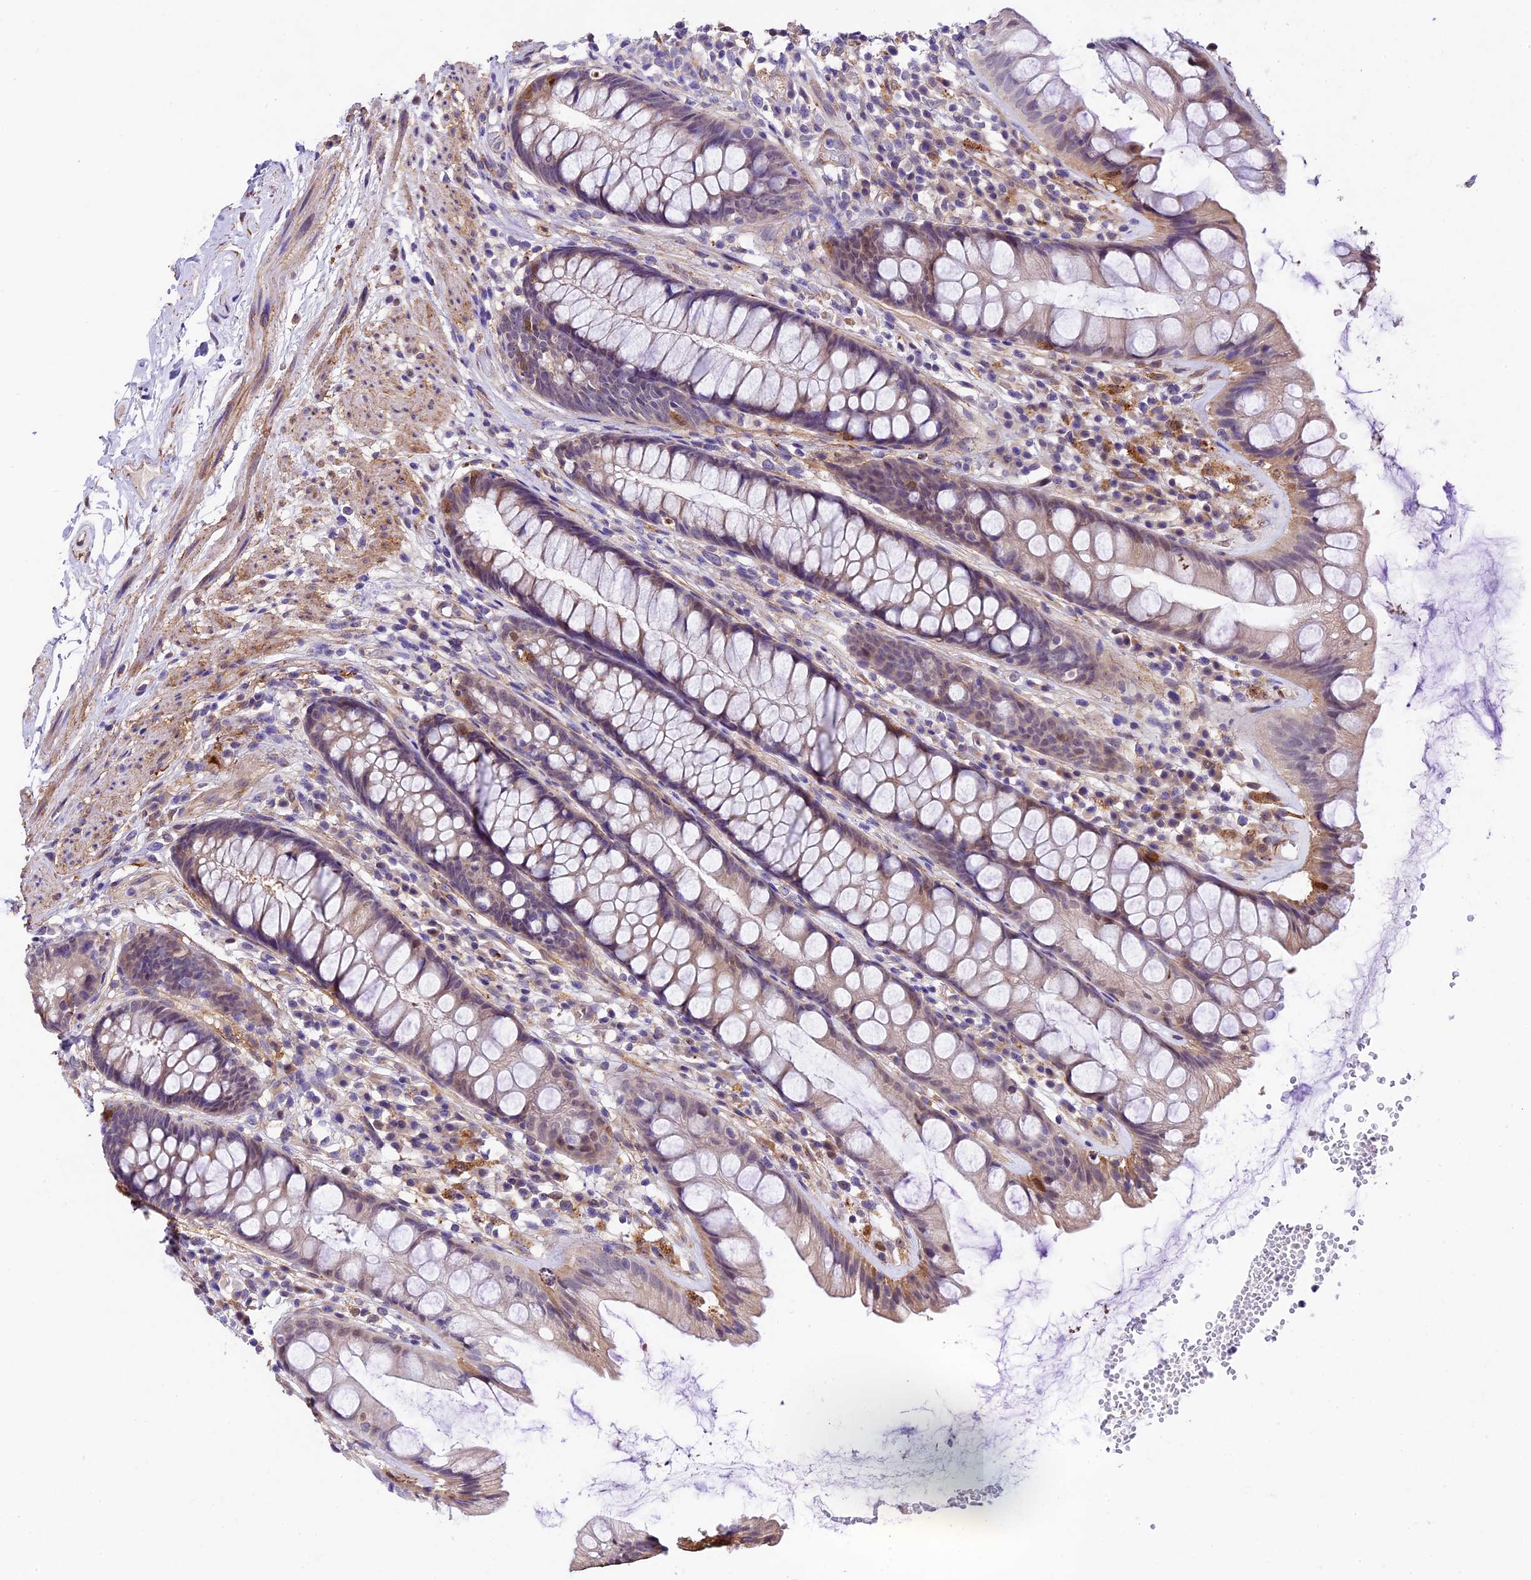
{"staining": {"intensity": "weak", "quantity": "25%-75%", "location": "cytoplasmic/membranous"}, "tissue": "rectum", "cell_type": "Glandular cells", "image_type": "normal", "snomed": [{"axis": "morphology", "description": "Normal tissue, NOS"}, {"axis": "topography", "description": "Rectum"}], "caption": "High-power microscopy captured an IHC micrograph of unremarkable rectum, revealing weak cytoplasmic/membranous positivity in about 25%-75% of glandular cells. (IHC, brightfield microscopy, high magnification).", "gene": "LSM7", "patient": {"sex": "male", "age": 74}}